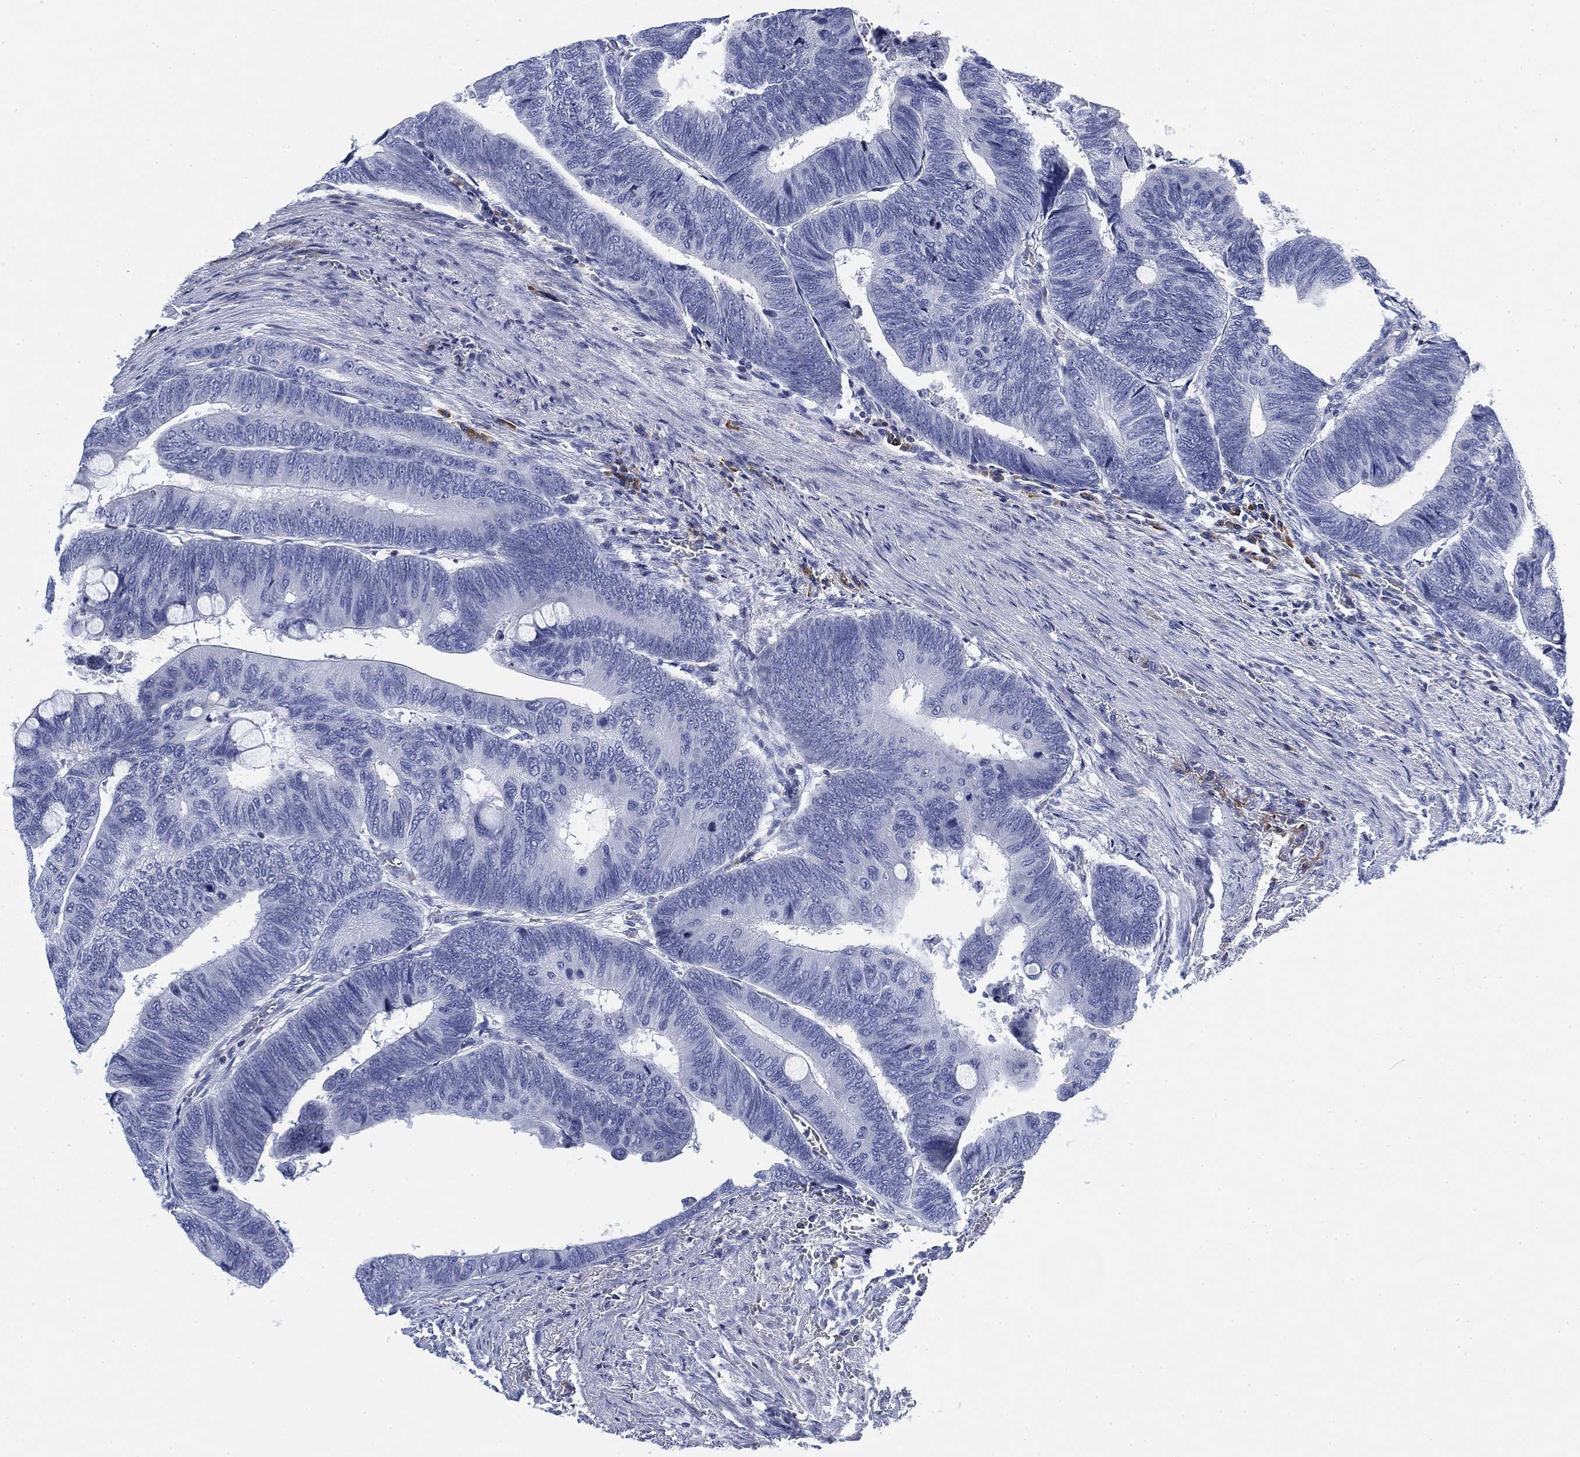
{"staining": {"intensity": "negative", "quantity": "none", "location": "none"}, "tissue": "colorectal cancer", "cell_type": "Tumor cells", "image_type": "cancer", "snomed": [{"axis": "morphology", "description": "Normal tissue, NOS"}, {"axis": "morphology", "description": "Adenocarcinoma, NOS"}, {"axis": "topography", "description": "Rectum"}, {"axis": "topography", "description": "Peripheral nerve tissue"}], "caption": "A histopathology image of colorectal cancer stained for a protein reveals no brown staining in tumor cells.", "gene": "FYB1", "patient": {"sex": "male", "age": 92}}